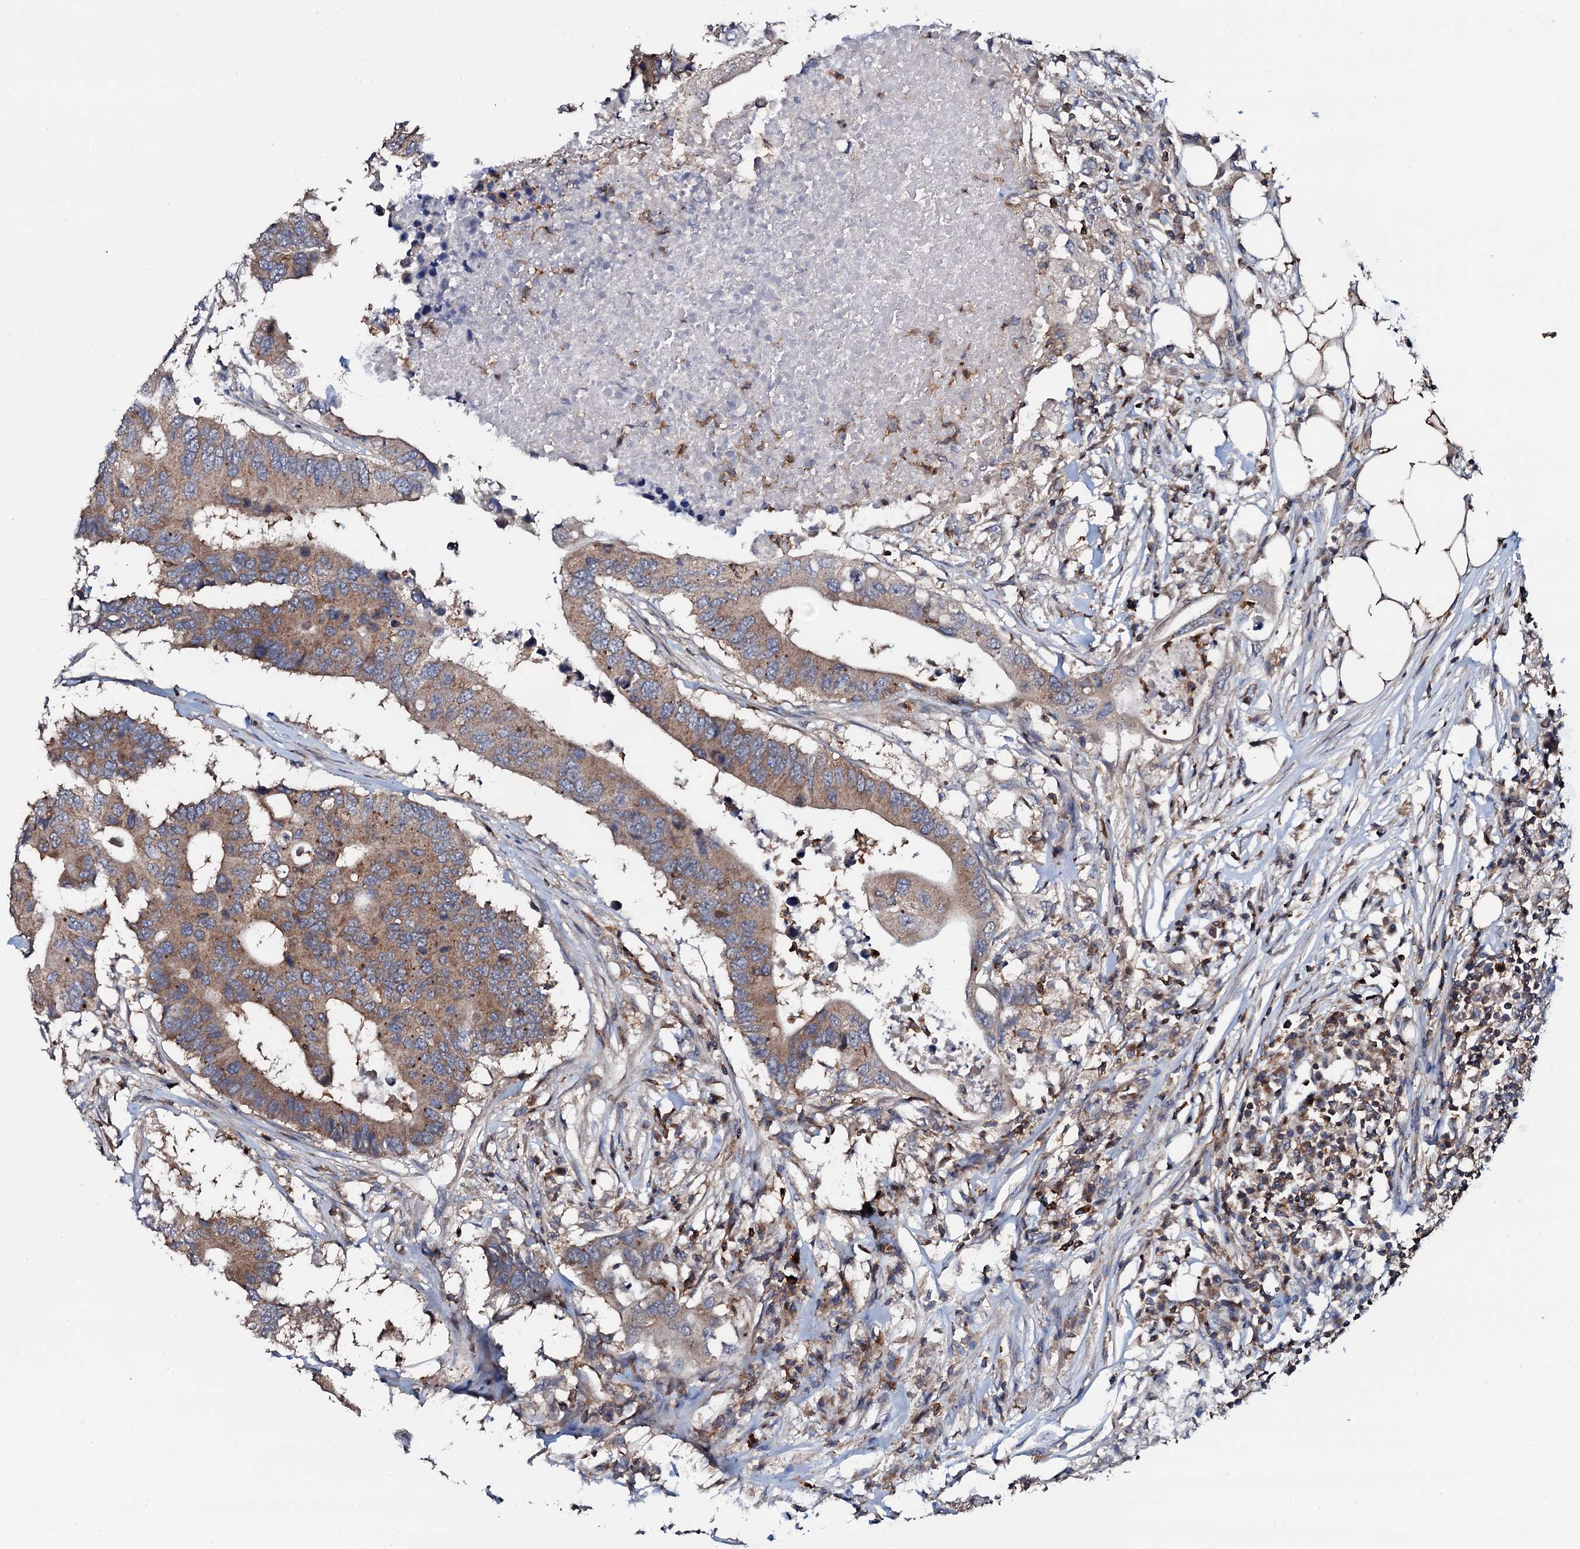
{"staining": {"intensity": "moderate", "quantity": ">75%", "location": "cytoplasmic/membranous"}, "tissue": "colorectal cancer", "cell_type": "Tumor cells", "image_type": "cancer", "snomed": [{"axis": "morphology", "description": "Adenocarcinoma, NOS"}, {"axis": "topography", "description": "Colon"}], "caption": "Human colorectal cancer stained with a brown dye displays moderate cytoplasmic/membranous positive expression in about >75% of tumor cells.", "gene": "GRK2", "patient": {"sex": "male", "age": 71}}